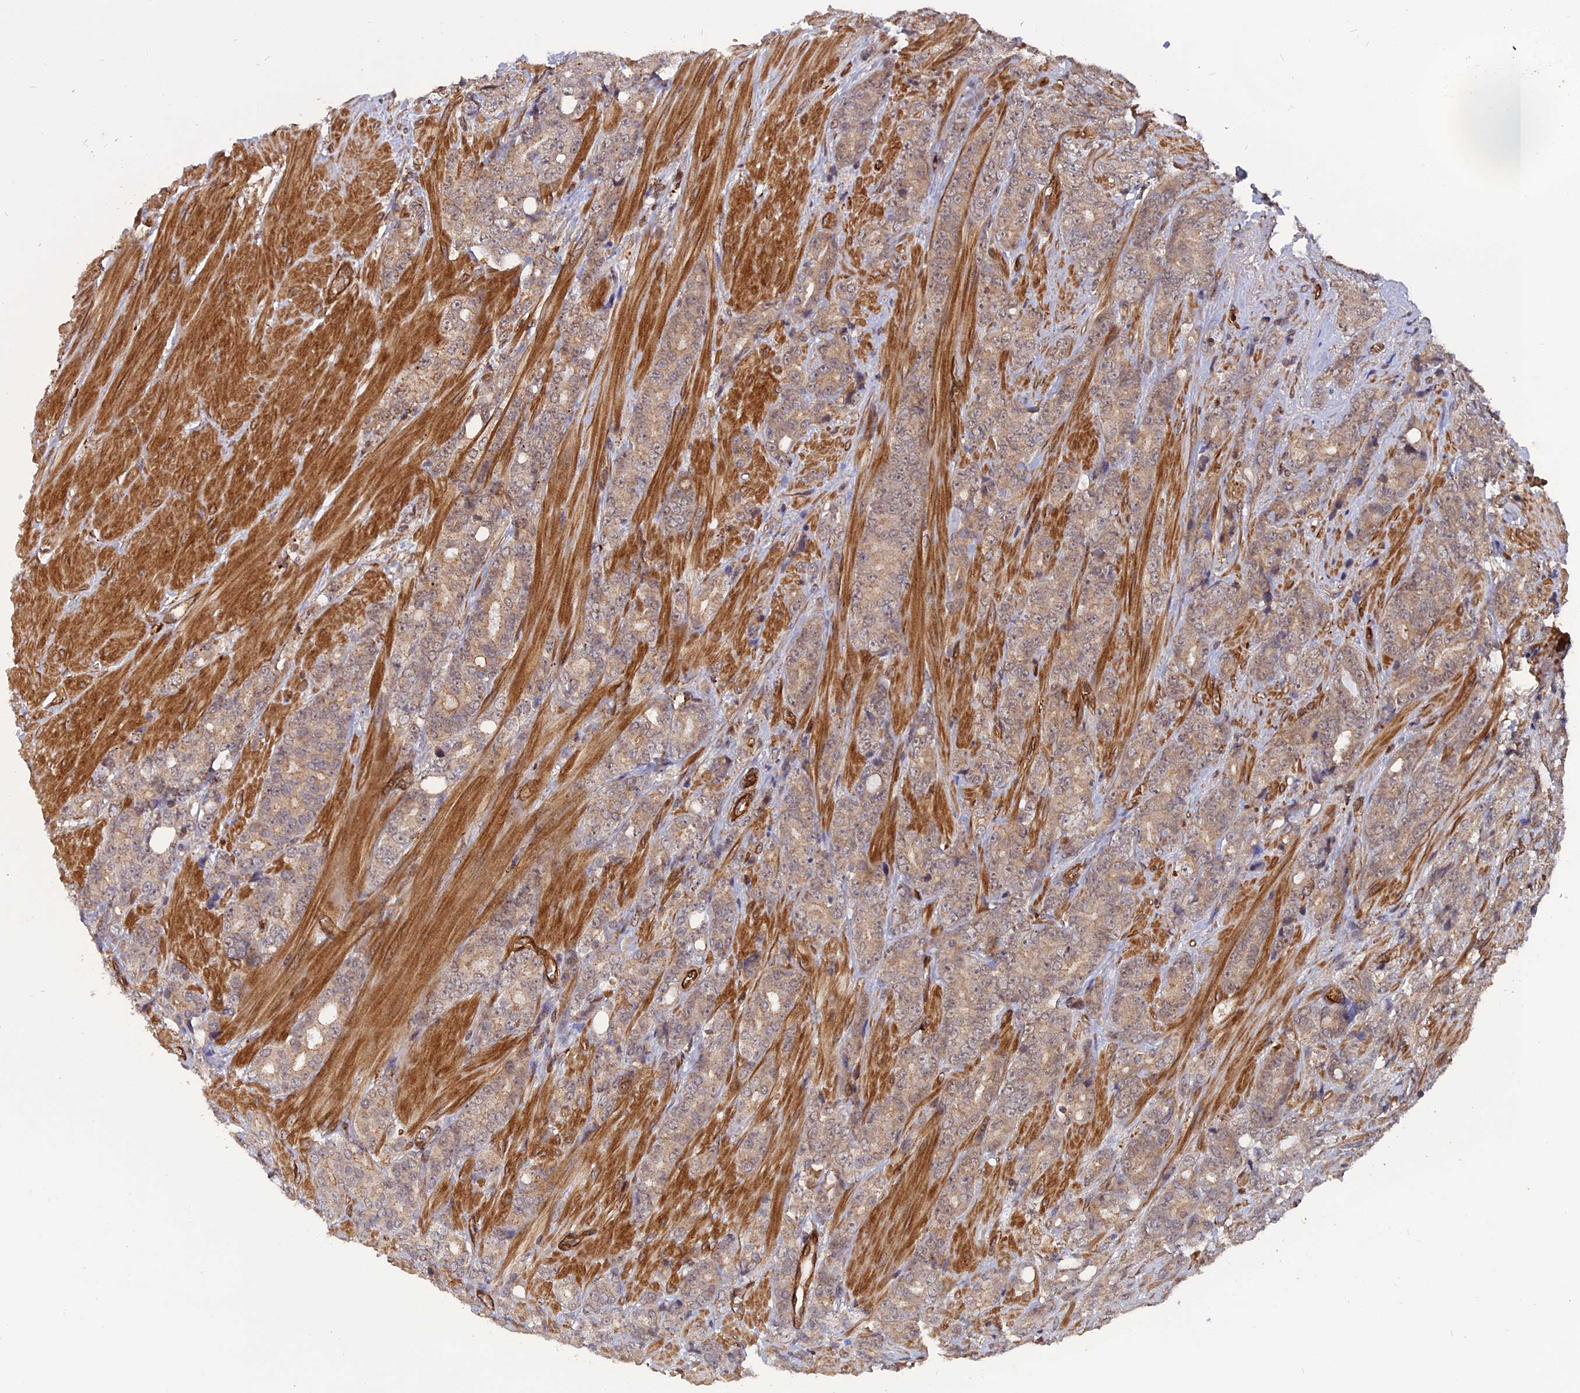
{"staining": {"intensity": "weak", "quantity": "25%-75%", "location": "cytoplasmic/membranous"}, "tissue": "prostate cancer", "cell_type": "Tumor cells", "image_type": "cancer", "snomed": [{"axis": "morphology", "description": "Adenocarcinoma, High grade"}, {"axis": "topography", "description": "Prostate"}], "caption": "This is an image of IHC staining of adenocarcinoma (high-grade) (prostate), which shows weak positivity in the cytoplasmic/membranous of tumor cells.", "gene": "NOSIP", "patient": {"sex": "male", "age": 62}}